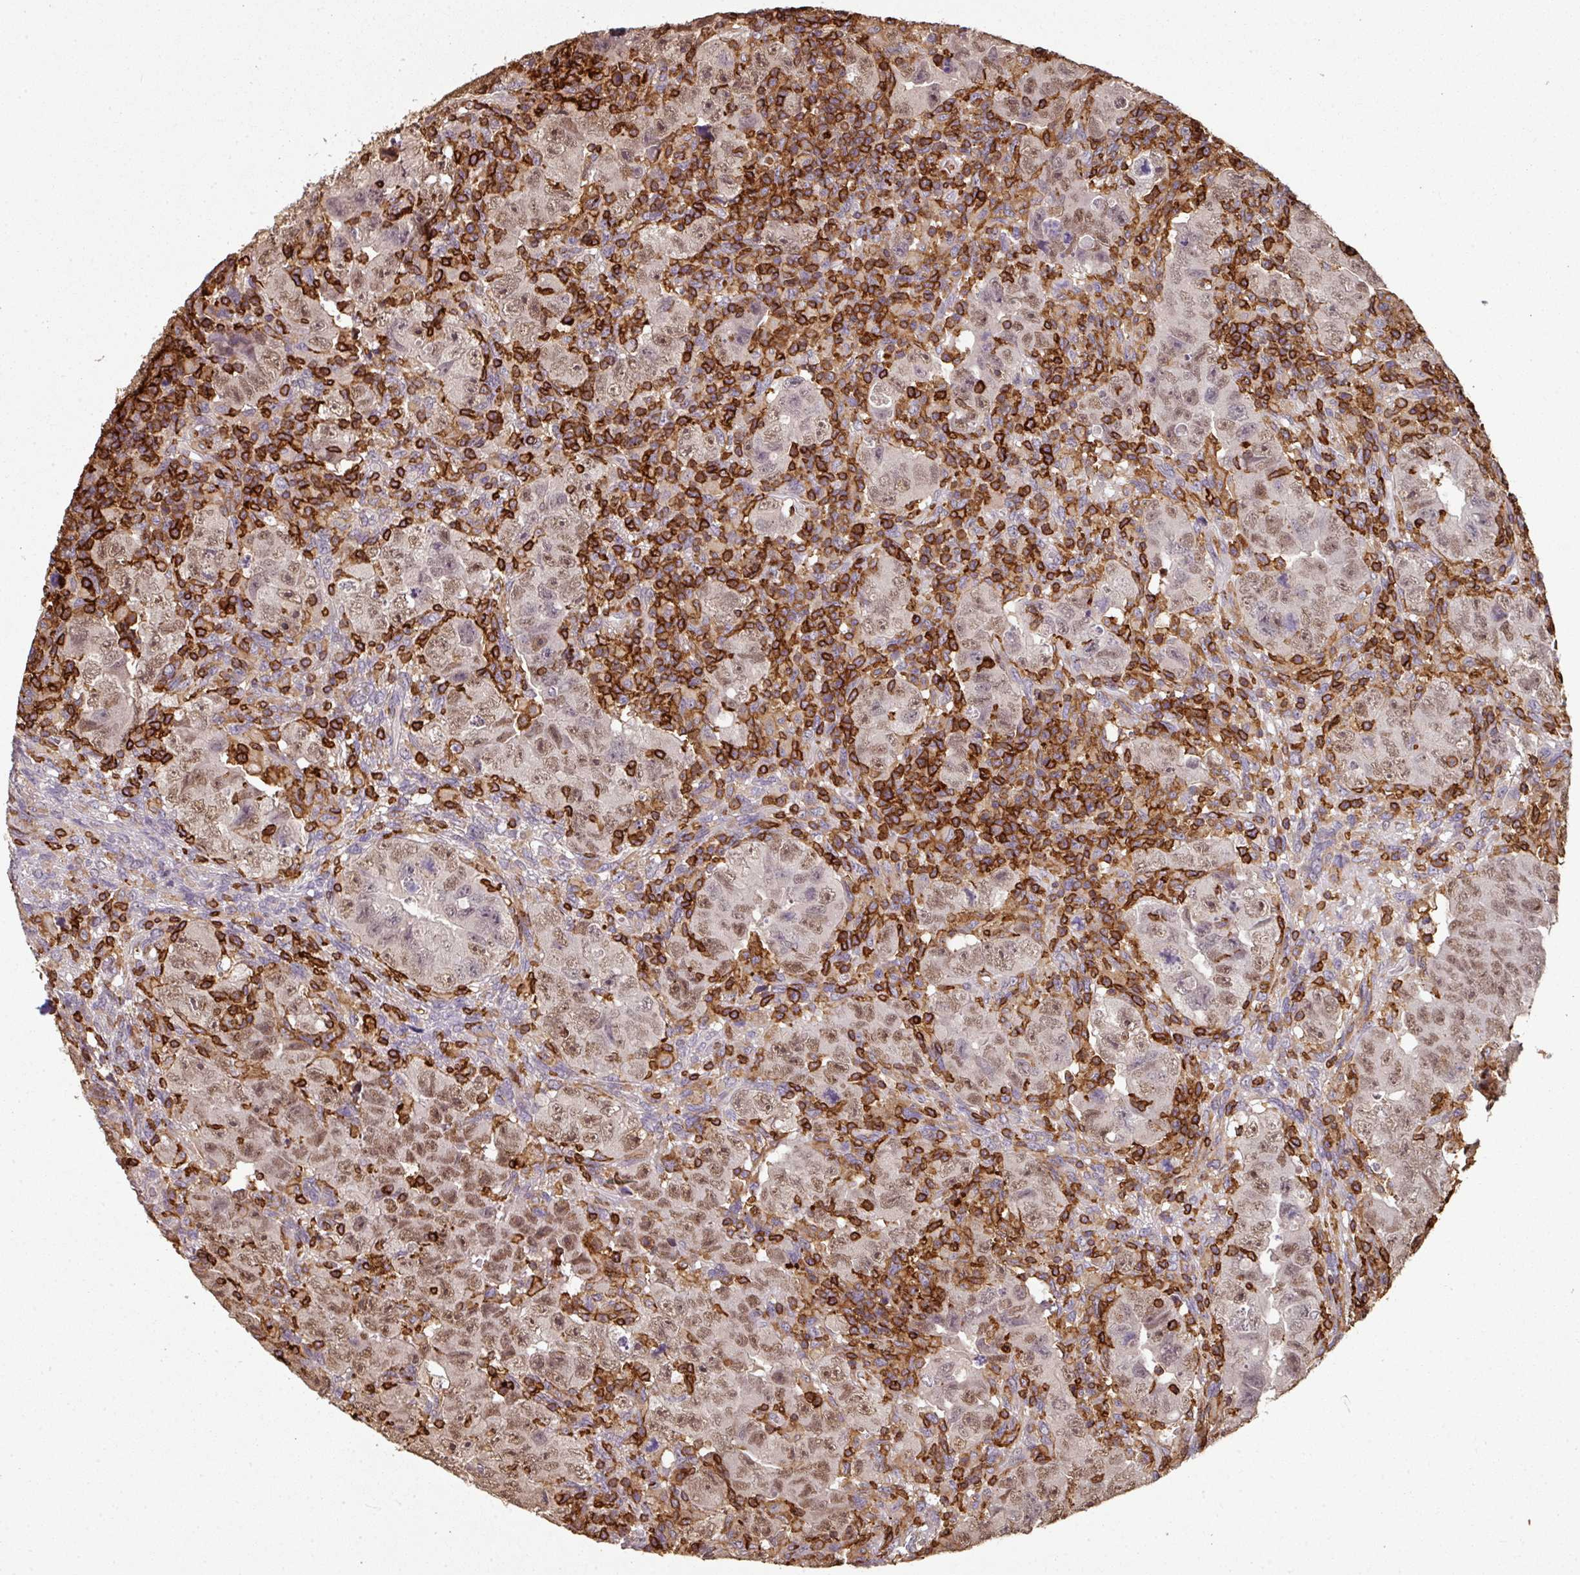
{"staining": {"intensity": "moderate", "quantity": "25%-75%", "location": "nuclear"}, "tissue": "testis cancer", "cell_type": "Tumor cells", "image_type": "cancer", "snomed": [{"axis": "morphology", "description": "Carcinoma, Embryonal, NOS"}, {"axis": "topography", "description": "Testis"}], "caption": "This photomicrograph demonstrates embryonal carcinoma (testis) stained with IHC to label a protein in brown. The nuclear of tumor cells show moderate positivity for the protein. Nuclei are counter-stained blue.", "gene": "OLFML2B", "patient": {"sex": "male", "age": 24}}